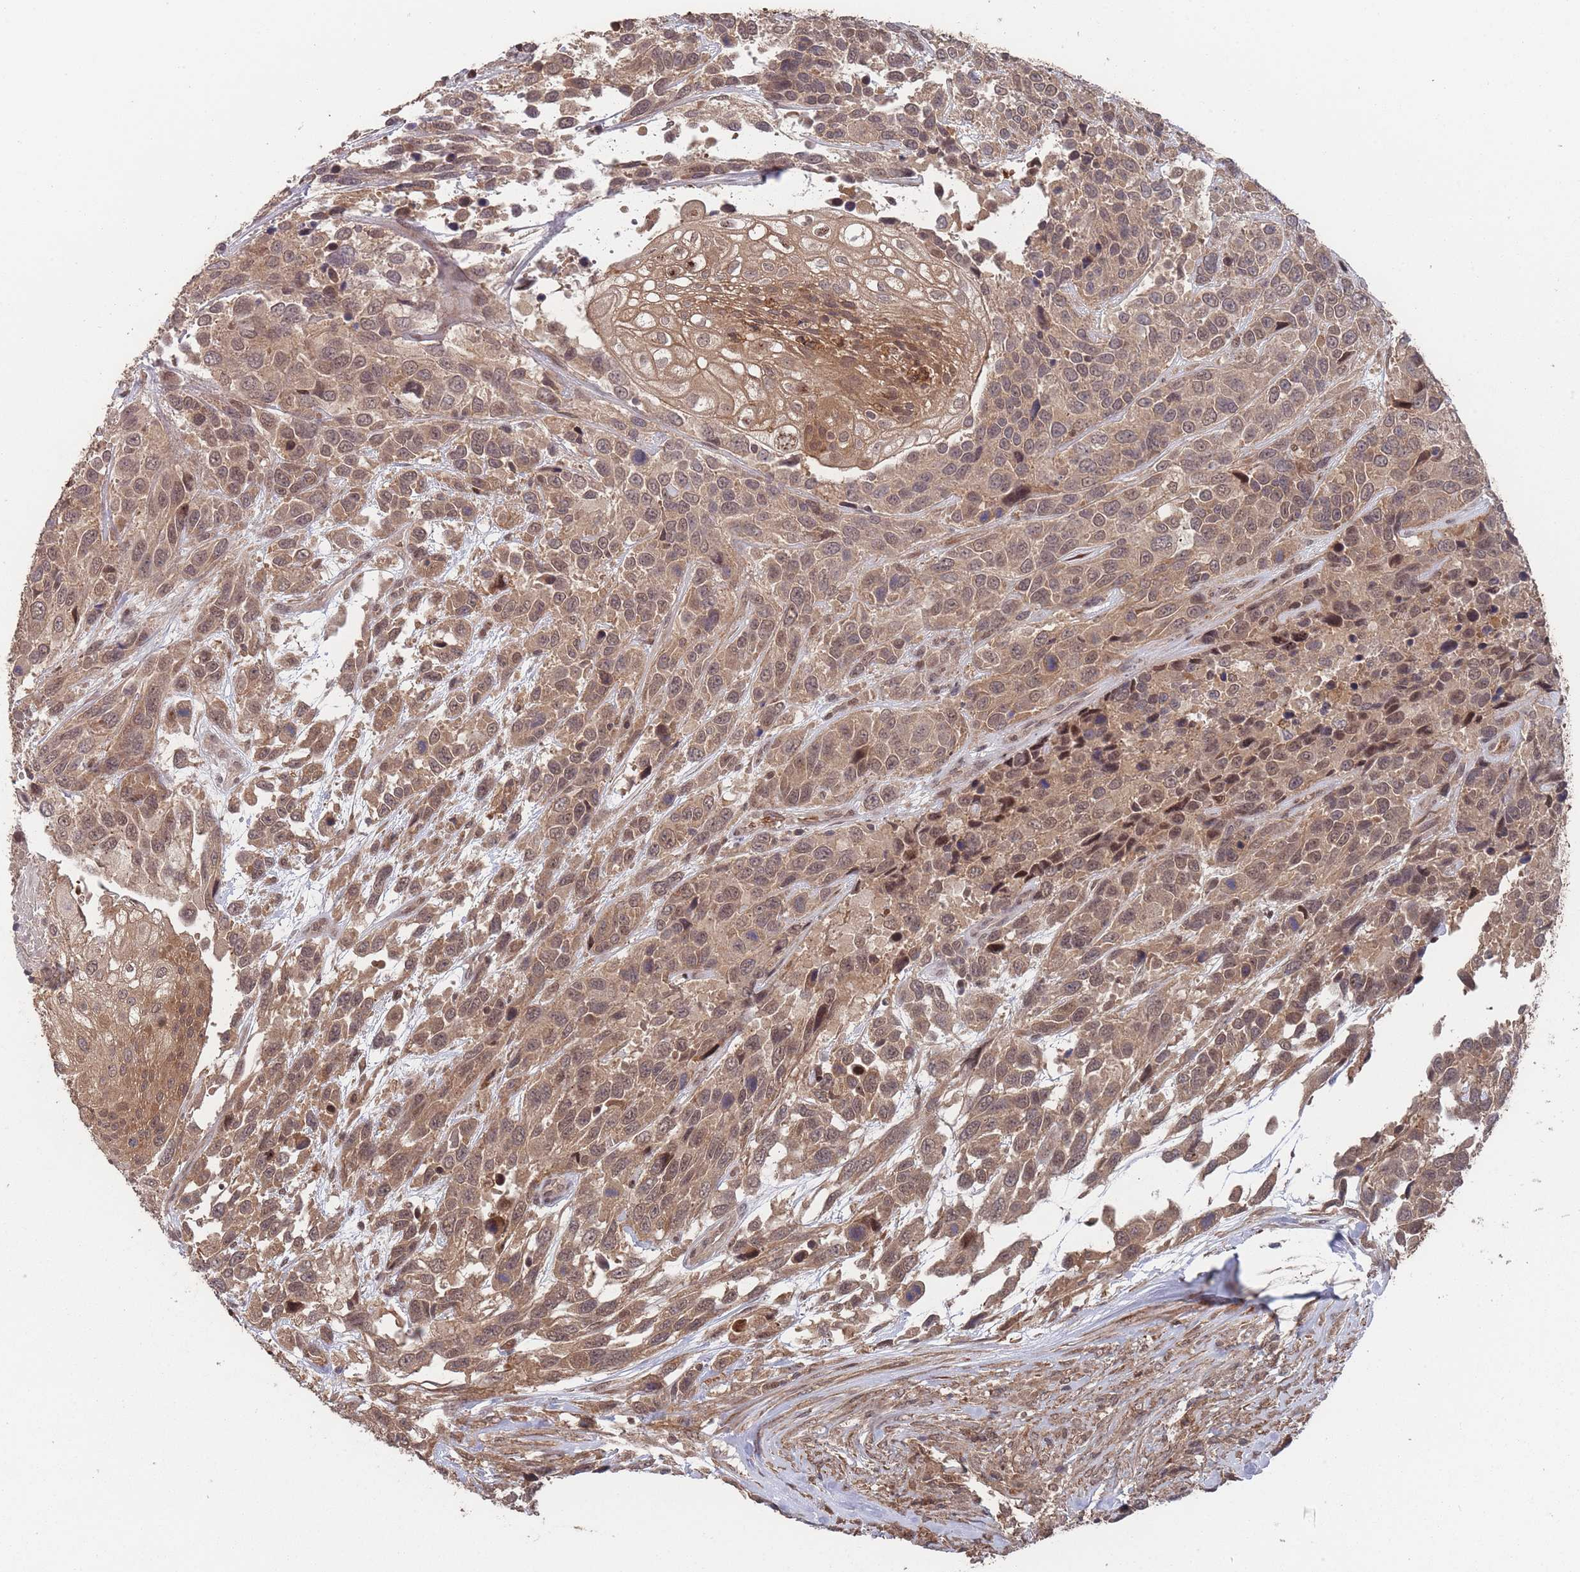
{"staining": {"intensity": "moderate", "quantity": ">75%", "location": "cytoplasmic/membranous,nuclear"}, "tissue": "urothelial cancer", "cell_type": "Tumor cells", "image_type": "cancer", "snomed": [{"axis": "morphology", "description": "Urothelial carcinoma, High grade"}, {"axis": "topography", "description": "Urinary bladder"}], "caption": "The micrograph reveals staining of high-grade urothelial carcinoma, revealing moderate cytoplasmic/membranous and nuclear protein staining (brown color) within tumor cells.", "gene": "SF3B1", "patient": {"sex": "female", "age": 70}}